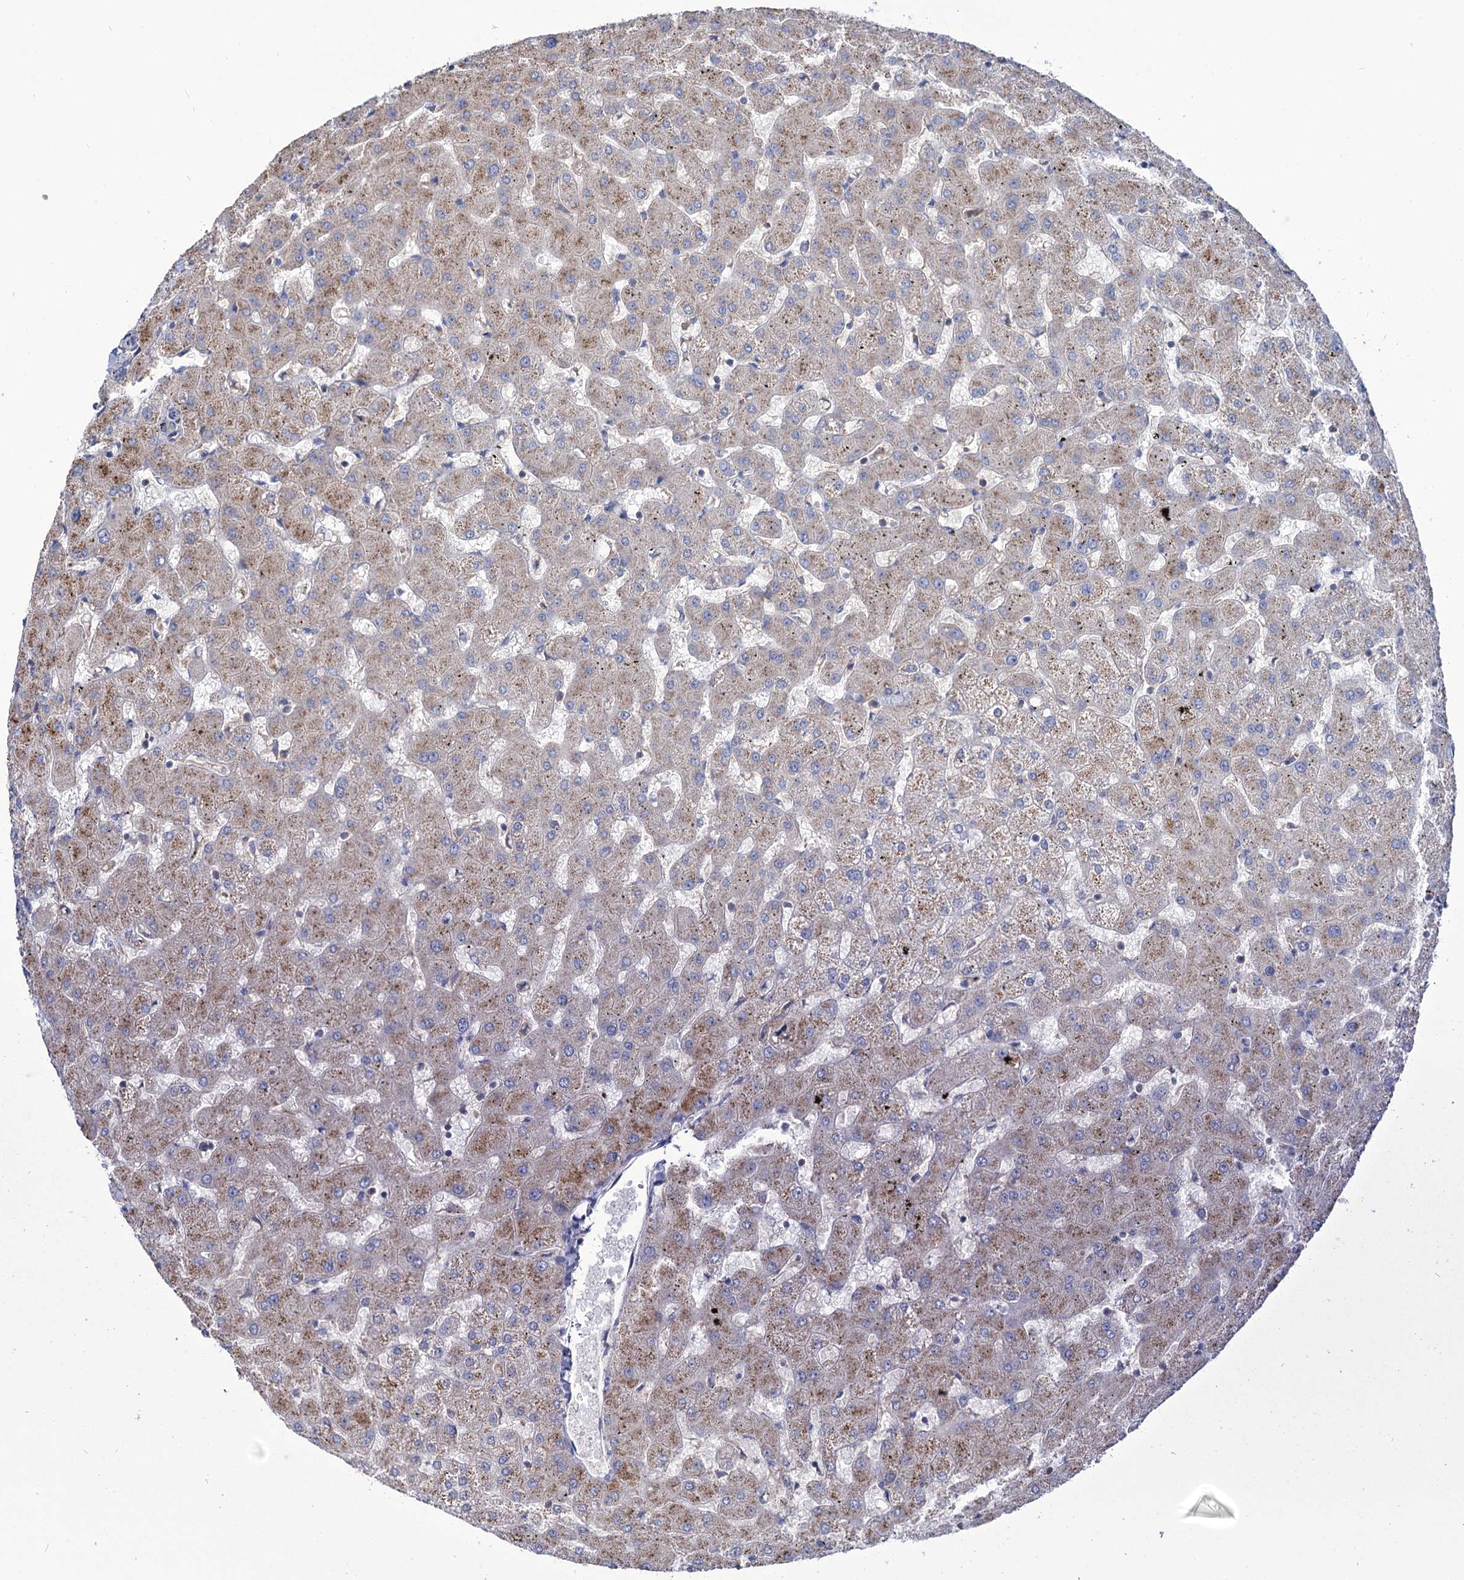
{"staining": {"intensity": "negative", "quantity": "none", "location": "none"}, "tissue": "liver", "cell_type": "Cholangiocytes", "image_type": "normal", "snomed": [{"axis": "morphology", "description": "Normal tissue, NOS"}, {"axis": "topography", "description": "Liver"}], "caption": "This is a image of immunohistochemistry (IHC) staining of benign liver, which shows no expression in cholangiocytes. Brightfield microscopy of IHC stained with DAB (brown) and hematoxylin (blue), captured at high magnification.", "gene": "SEC24A", "patient": {"sex": "female", "age": 63}}